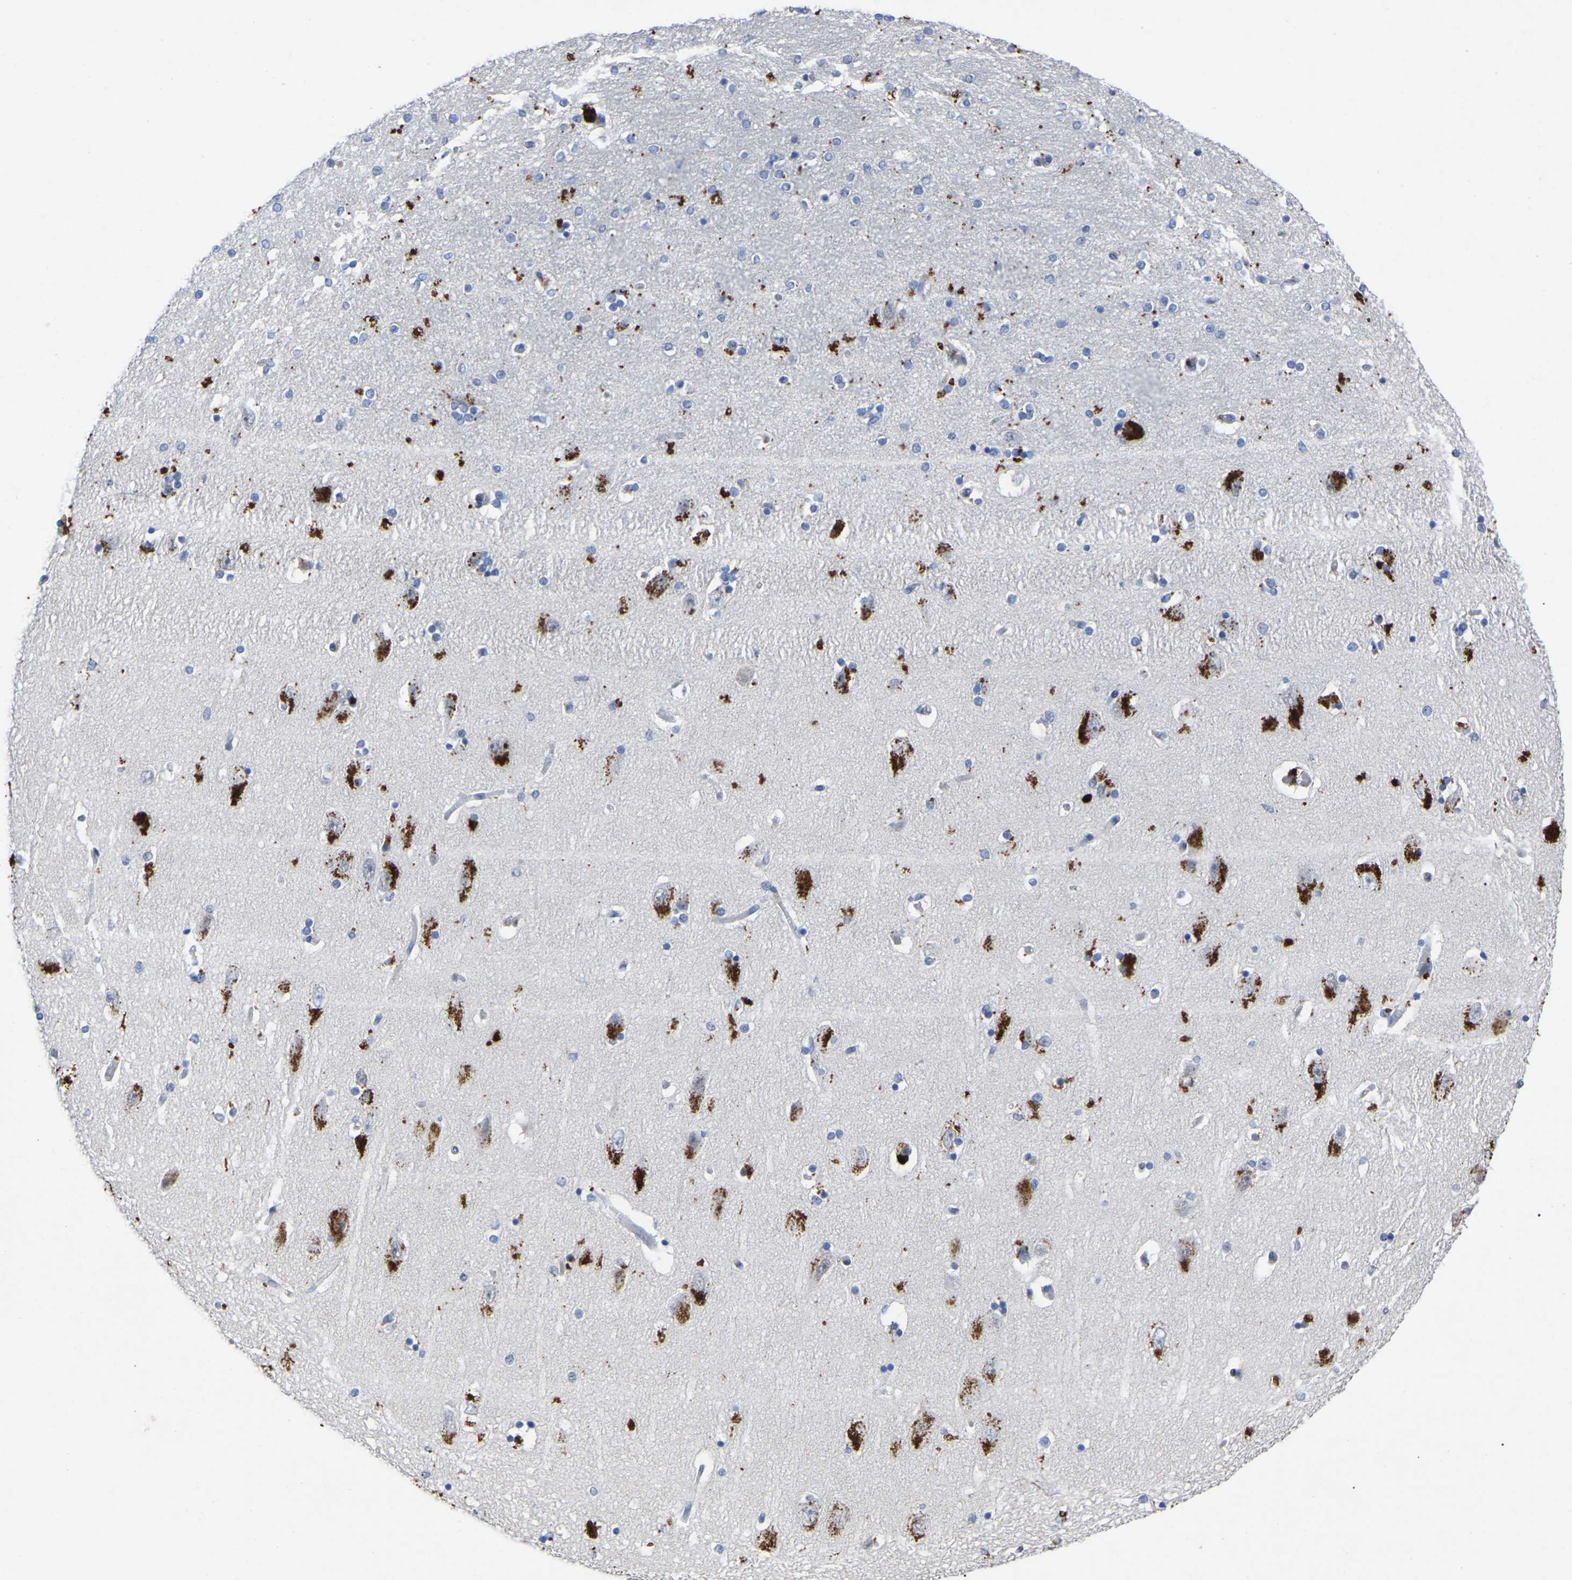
{"staining": {"intensity": "strong", "quantity": "<25%", "location": "cytoplasmic/membranous"}, "tissue": "hippocampus", "cell_type": "Glial cells", "image_type": "normal", "snomed": [{"axis": "morphology", "description": "Normal tissue, NOS"}, {"axis": "topography", "description": "Hippocampus"}], "caption": "Immunohistochemical staining of benign human hippocampus displays strong cytoplasmic/membranous protein staining in about <25% of glial cells. The protein of interest is shown in brown color, while the nuclei are stained blue.", "gene": "SMPD2", "patient": {"sex": "female", "age": 54}}